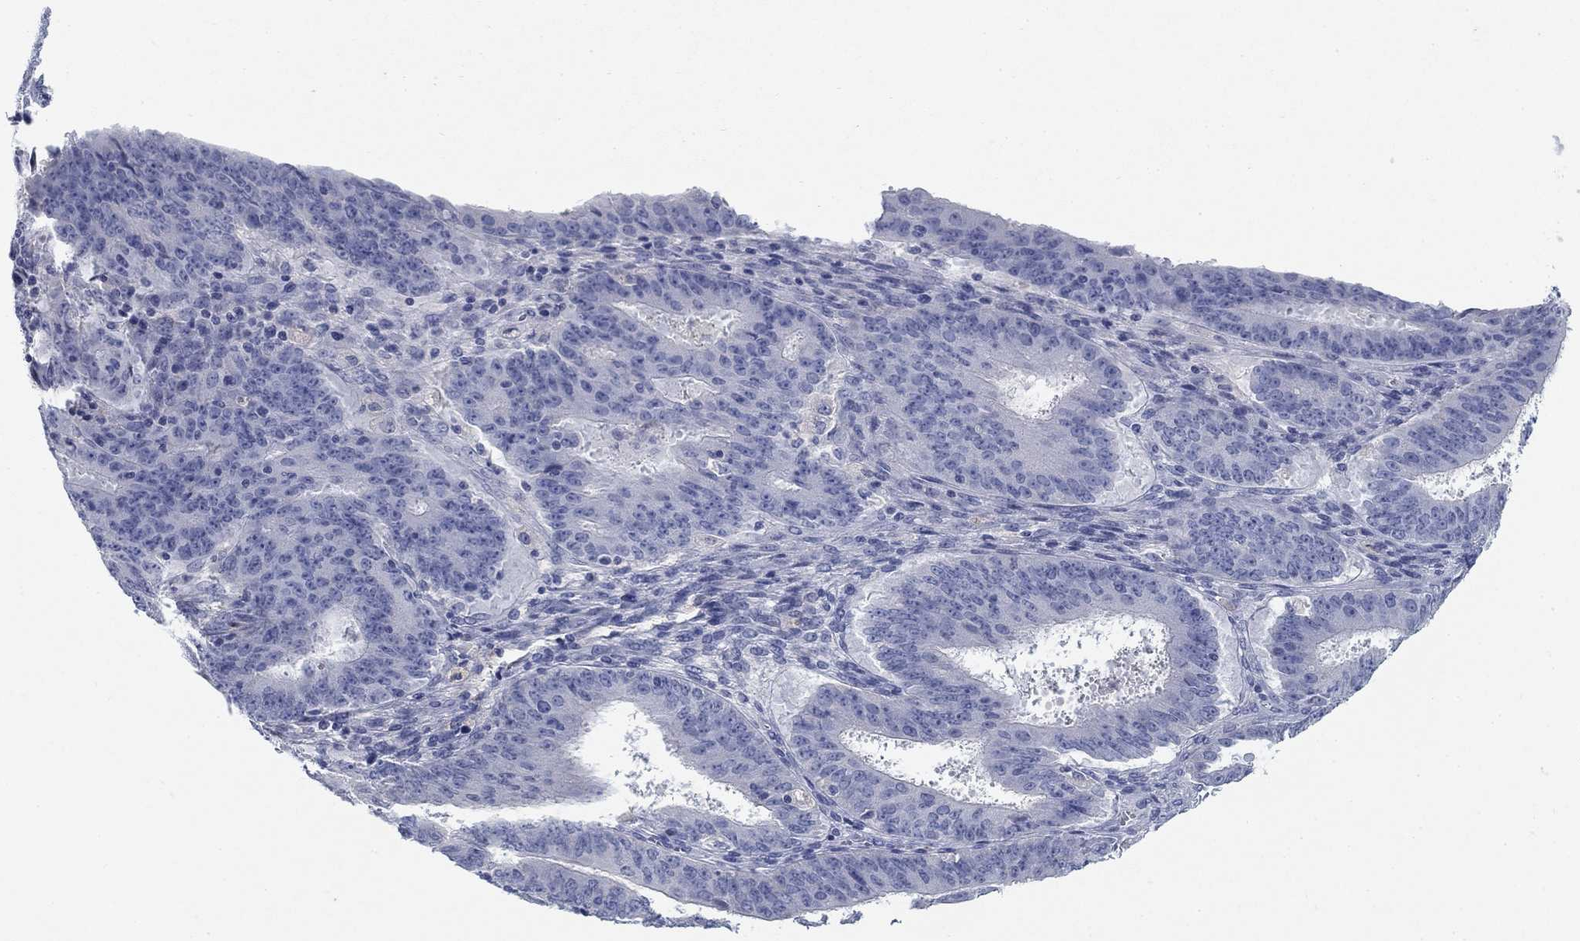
{"staining": {"intensity": "negative", "quantity": "none", "location": "none"}, "tissue": "ovarian cancer", "cell_type": "Tumor cells", "image_type": "cancer", "snomed": [{"axis": "morphology", "description": "Carcinoma, endometroid"}, {"axis": "topography", "description": "Ovary"}], "caption": "Tumor cells show no significant positivity in ovarian cancer.", "gene": "TMEM249", "patient": {"sex": "female", "age": 42}}